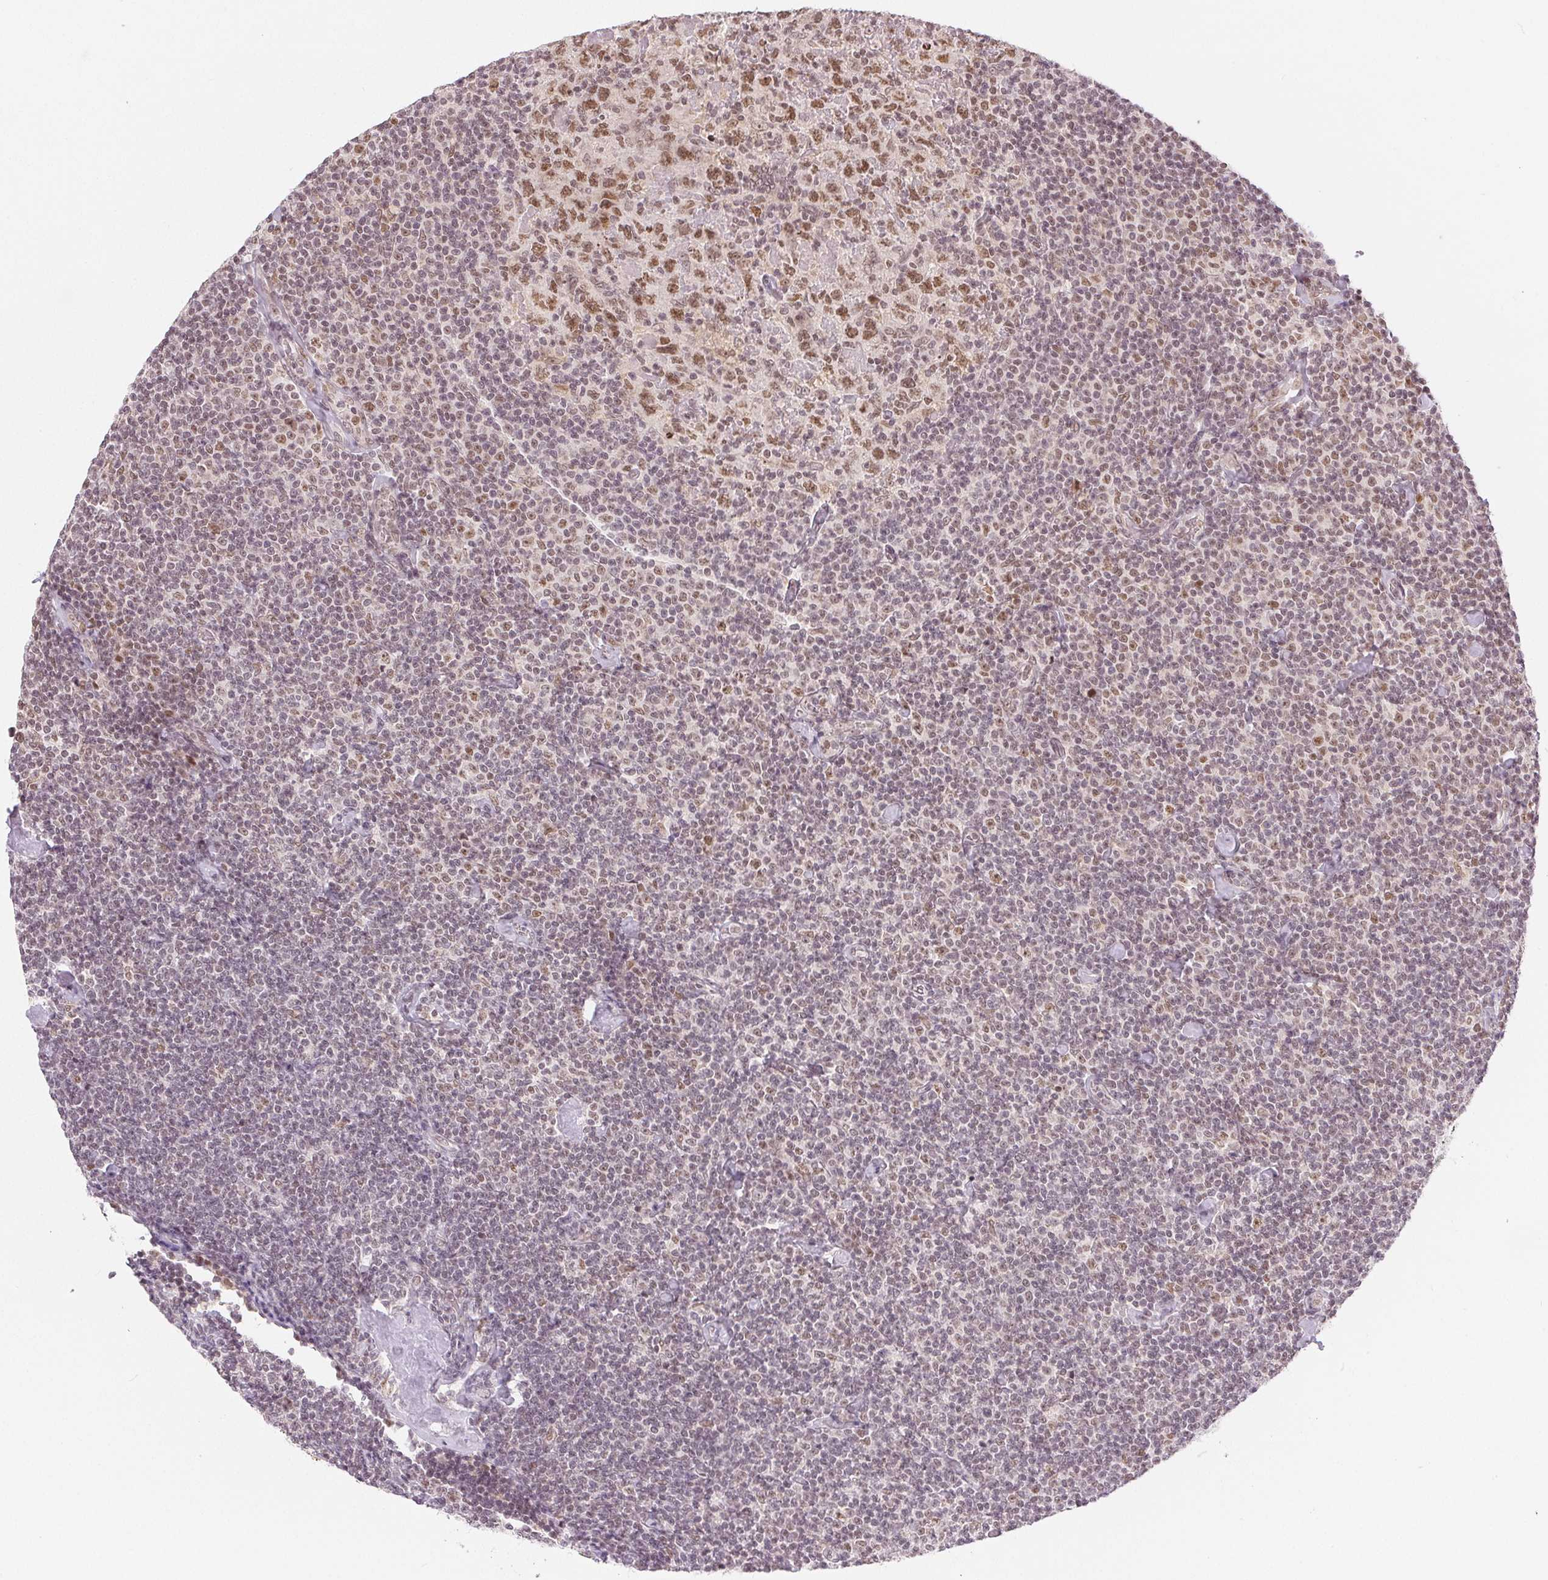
{"staining": {"intensity": "moderate", "quantity": "25%-75%", "location": "nuclear"}, "tissue": "lymphoma", "cell_type": "Tumor cells", "image_type": "cancer", "snomed": [{"axis": "morphology", "description": "Malignant lymphoma, non-Hodgkin's type, Low grade"}, {"axis": "topography", "description": "Lymph node"}], "caption": "IHC histopathology image of neoplastic tissue: lymphoma stained using immunohistochemistry (IHC) reveals medium levels of moderate protein expression localized specifically in the nuclear of tumor cells, appearing as a nuclear brown color.", "gene": "DEK", "patient": {"sex": "male", "age": 81}}